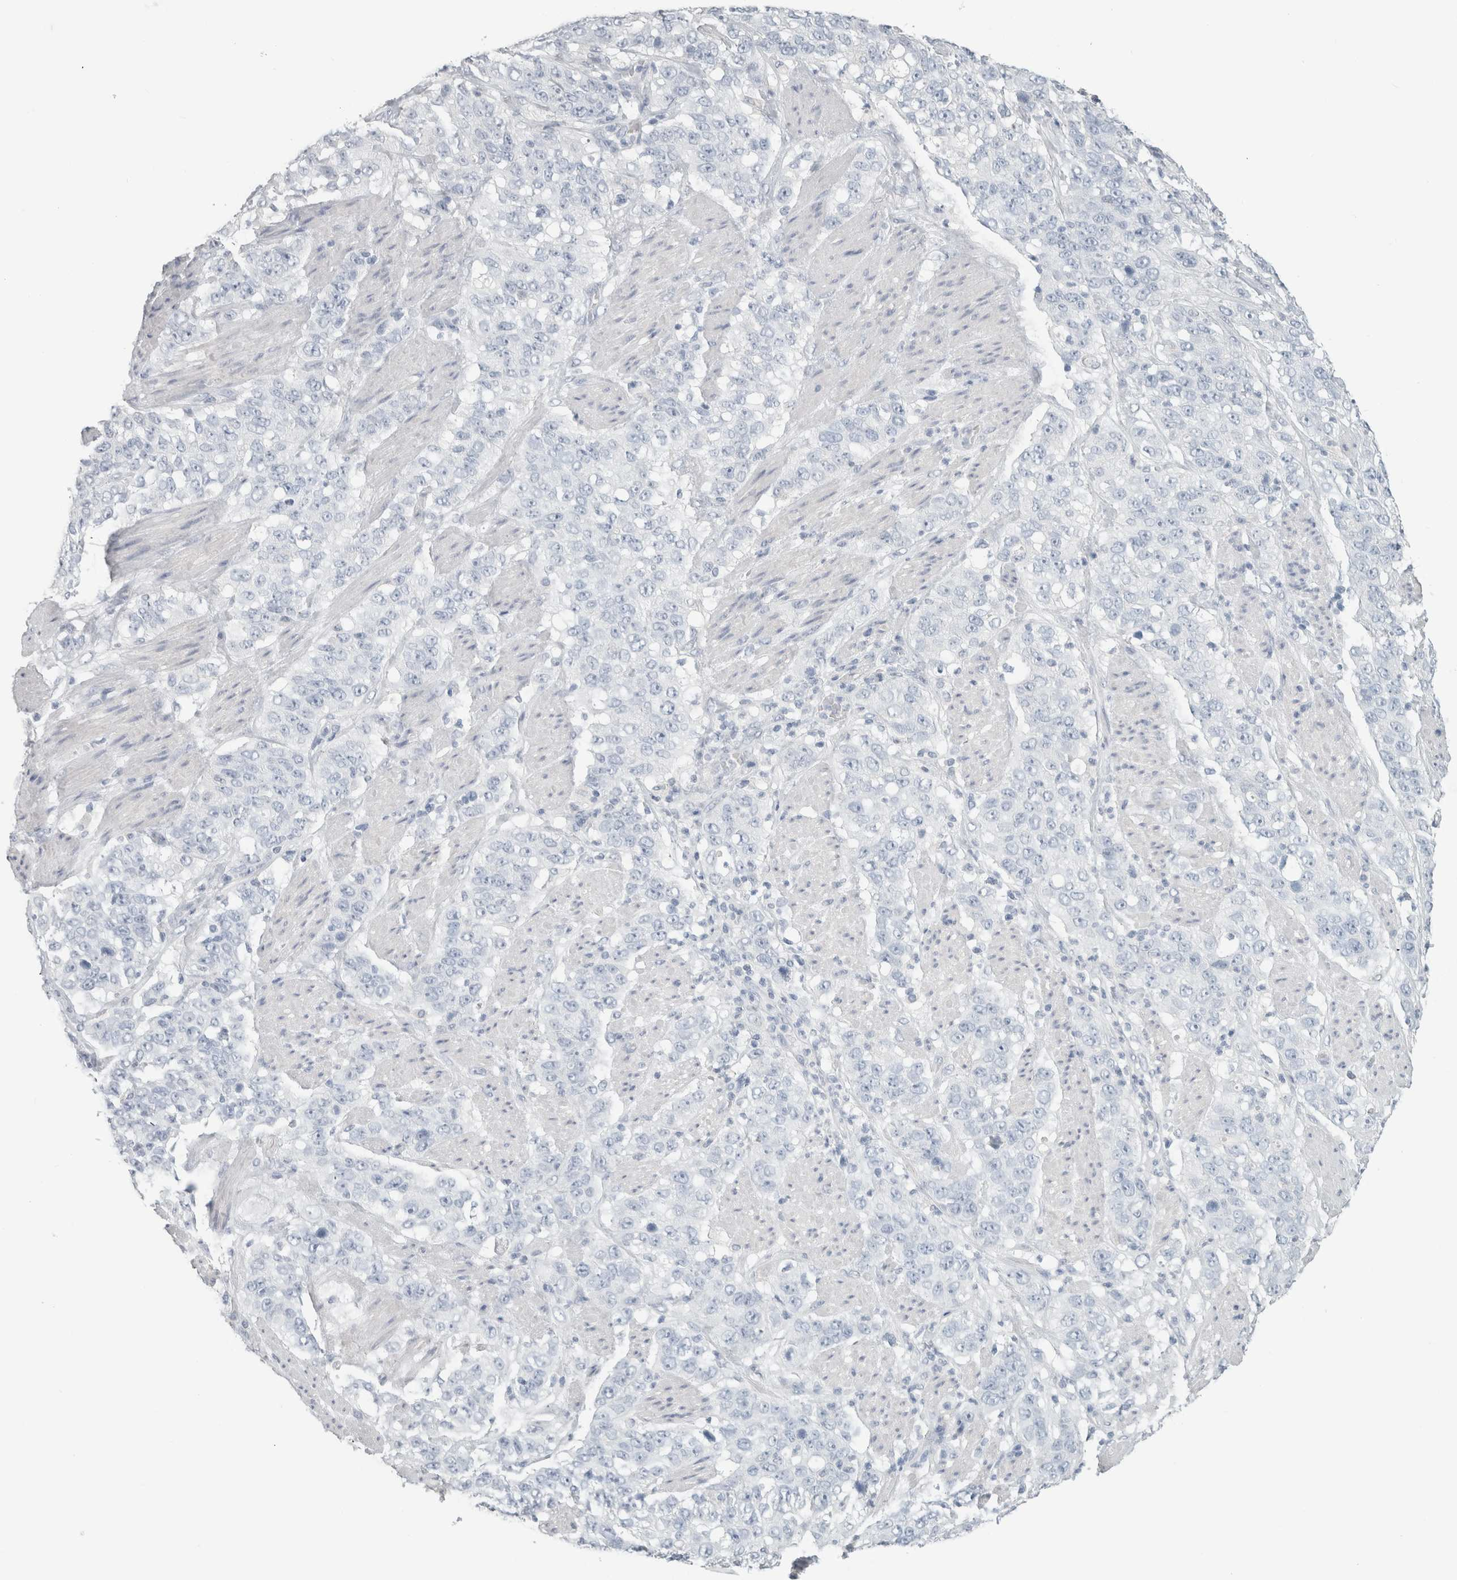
{"staining": {"intensity": "negative", "quantity": "none", "location": "none"}, "tissue": "stomach cancer", "cell_type": "Tumor cells", "image_type": "cancer", "snomed": [{"axis": "morphology", "description": "Adenocarcinoma, NOS"}, {"axis": "topography", "description": "Stomach"}], "caption": "Tumor cells show no significant protein expression in stomach adenocarcinoma.", "gene": "SLC6A1", "patient": {"sex": "male", "age": 48}}